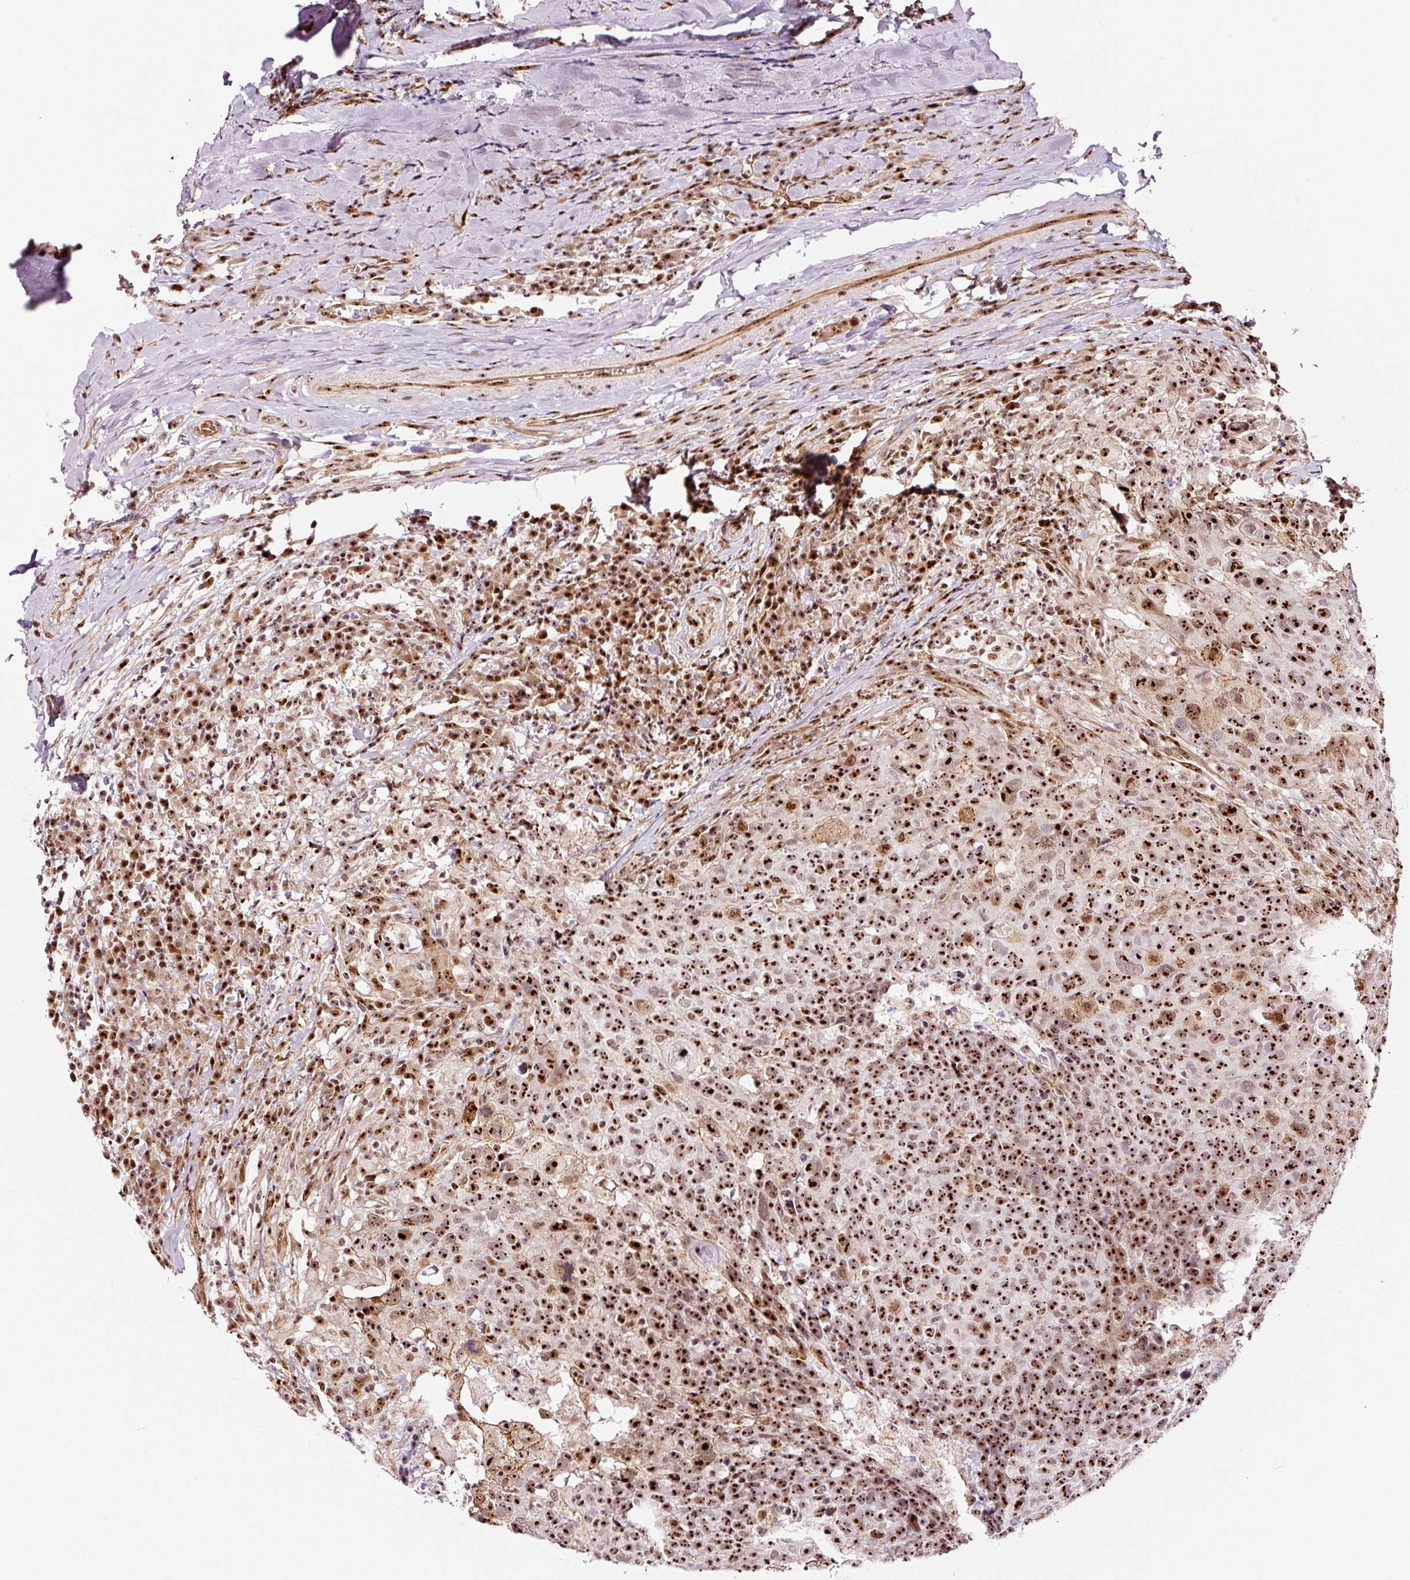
{"staining": {"intensity": "strong", "quantity": ">75%", "location": "nuclear"}, "tissue": "head and neck cancer", "cell_type": "Tumor cells", "image_type": "cancer", "snomed": [{"axis": "morphology", "description": "Normal tissue, NOS"}, {"axis": "morphology", "description": "Squamous cell carcinoma, NOS"}, {"axis": "topography", "description": "Skeletal muscle"}, {"axis": "topography", "description": "Vascular tissue"}, {"axis": "topography", "description": "Peripheral nerve tissue"}, {"axis": "topography", "description": "Head-Neck"}], "caption": "A high amount of strong nuclear expression is identified in approximately >75% of tumor cells in head and neck squamous cell carcinoma tissue.", "gene": "GNL3", "patient": {"sex": "male", "age": 66}}